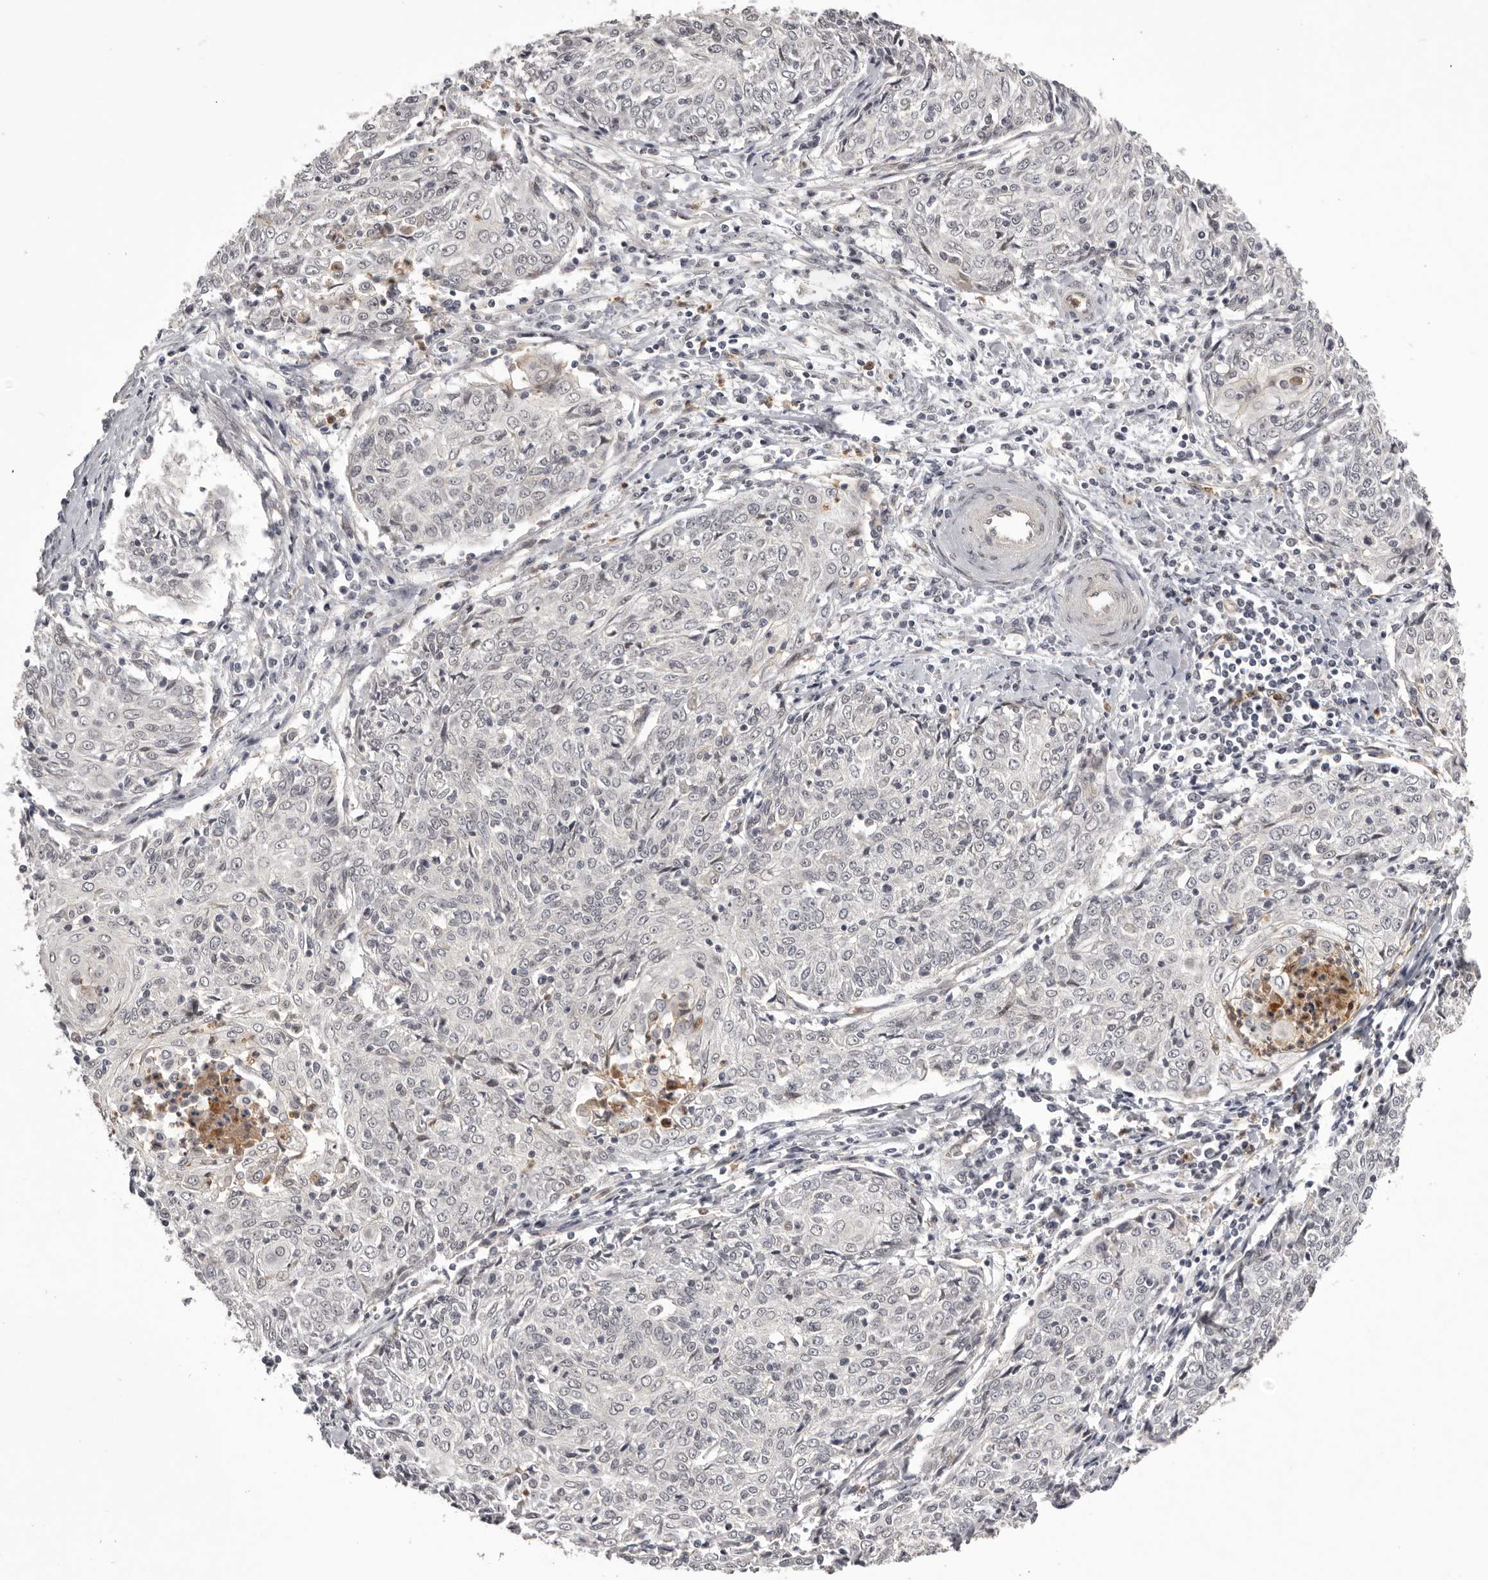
{"staining": {"intensity": "negative", "quantity": "none", "location": "none"}, "tissue": "cervical cancer", "cell_type": "Tumor cells", "image_type": "cancer", "snomed": [{"axis": "morphology", "description": "Squamous cell carcinoma, NOS"}, {"axis": "topography", "description": "Cervix"}], "caption": "An immunohistochemistry image of cervical cancer is shown. There is no staining in tumor cells of cervical cancer. (IHC, brightfield microscopy, high magnification).", "gene": "RNF2", "patient": {"sex": "female", "age": 48}}